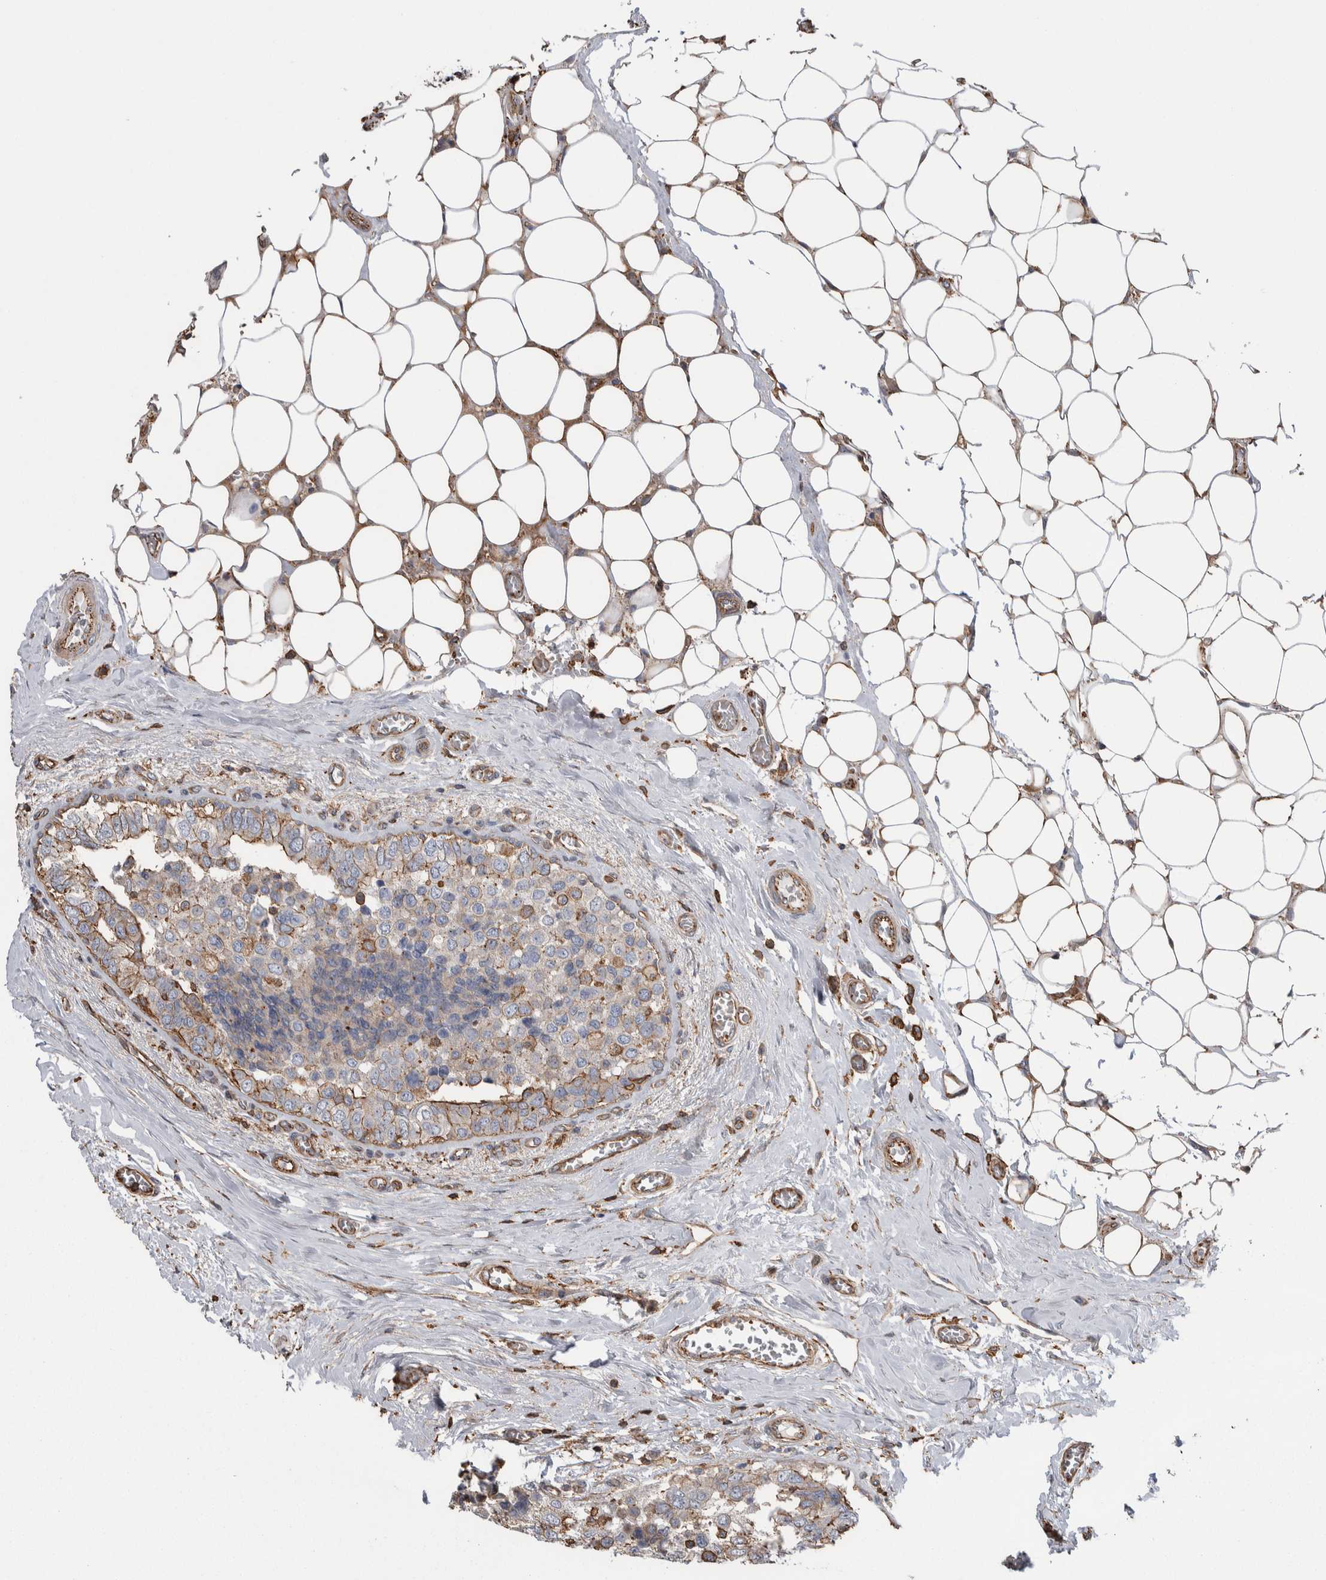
{"staining": {"intensity": "moderate", "quantity": "<25%", "location": "cytoplasmic/membranous"}, "tissue": "breast cancer", "cell_type": "Tumor cells", "image_type": "cancer", "snomed": [{"axis": "morphology", "description": "Normal tissue, NOS"}, {"axis": "morphology", "description": "Duct carcinoma"}, {"axis": "topography", "description": "Breast"}], "caption": "Breast cancer (intraductal carcinoma) stained for a protein (brown) exhibits moderate cytoplasmic/membranous positive staining in about <25% of tumor cells.", "gene": "ENPP2", "patient": {"sex": "female", "age": 43}}